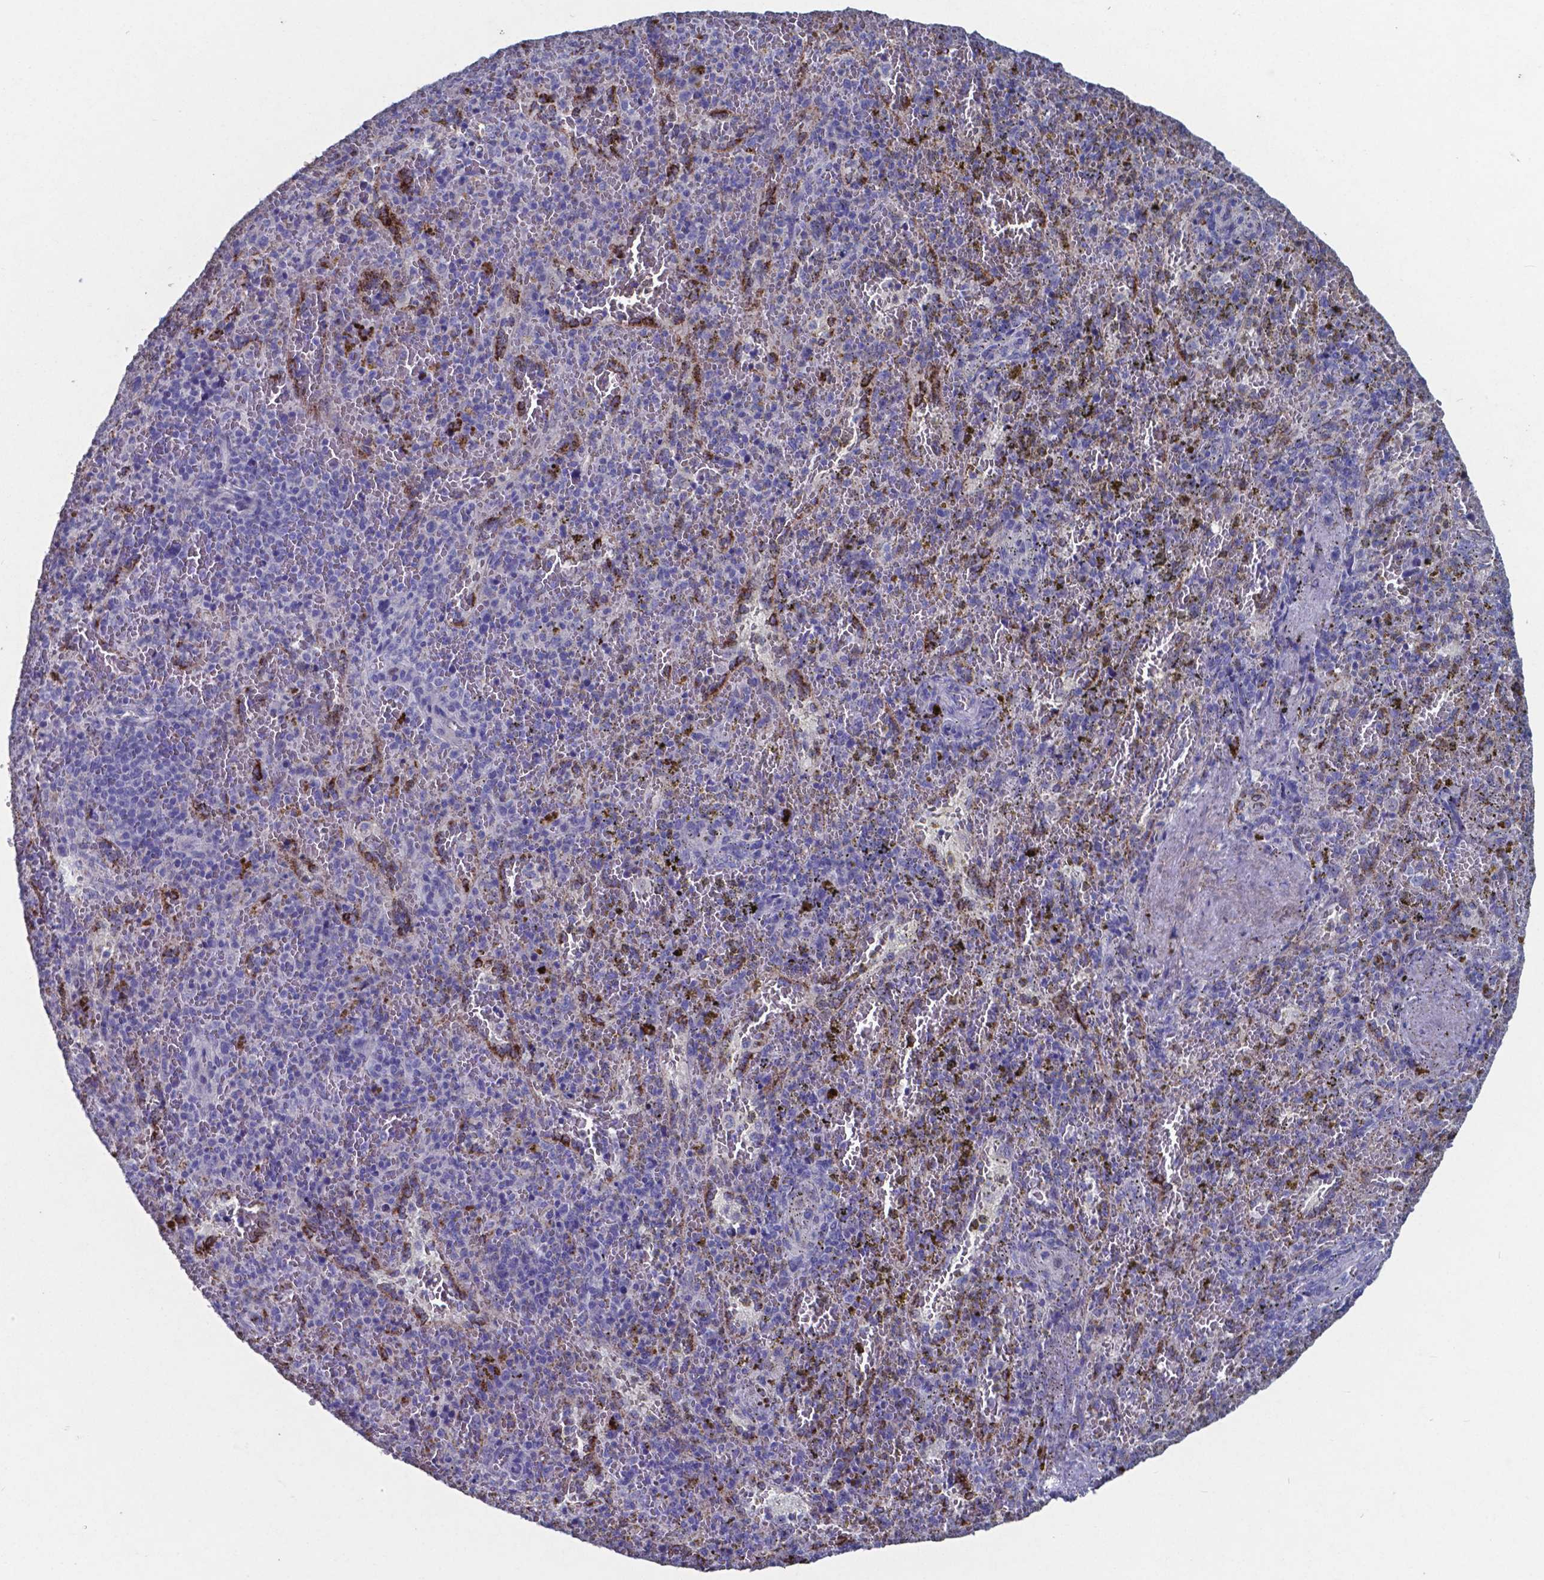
{"staining": {"intensity": "negative", "quantity": "none", "location": "none"}, "tissue": "spleen", "cell_type": "Cells in red pulp", "image_type": "normal", "snomed": [{"axis": "morphology", "description": "Normal tissue, NOS"}, {"axis": "topography", "description": "Spleen"}], "caption": "Cells in red pulp are negative for brown protein staining in unremarkable spleen. (DAB immunohistochemistry visualized using brightfield microscopy, high magnification).", "gene": "TTR", "patient": {"sex": "female", "age": 50}}